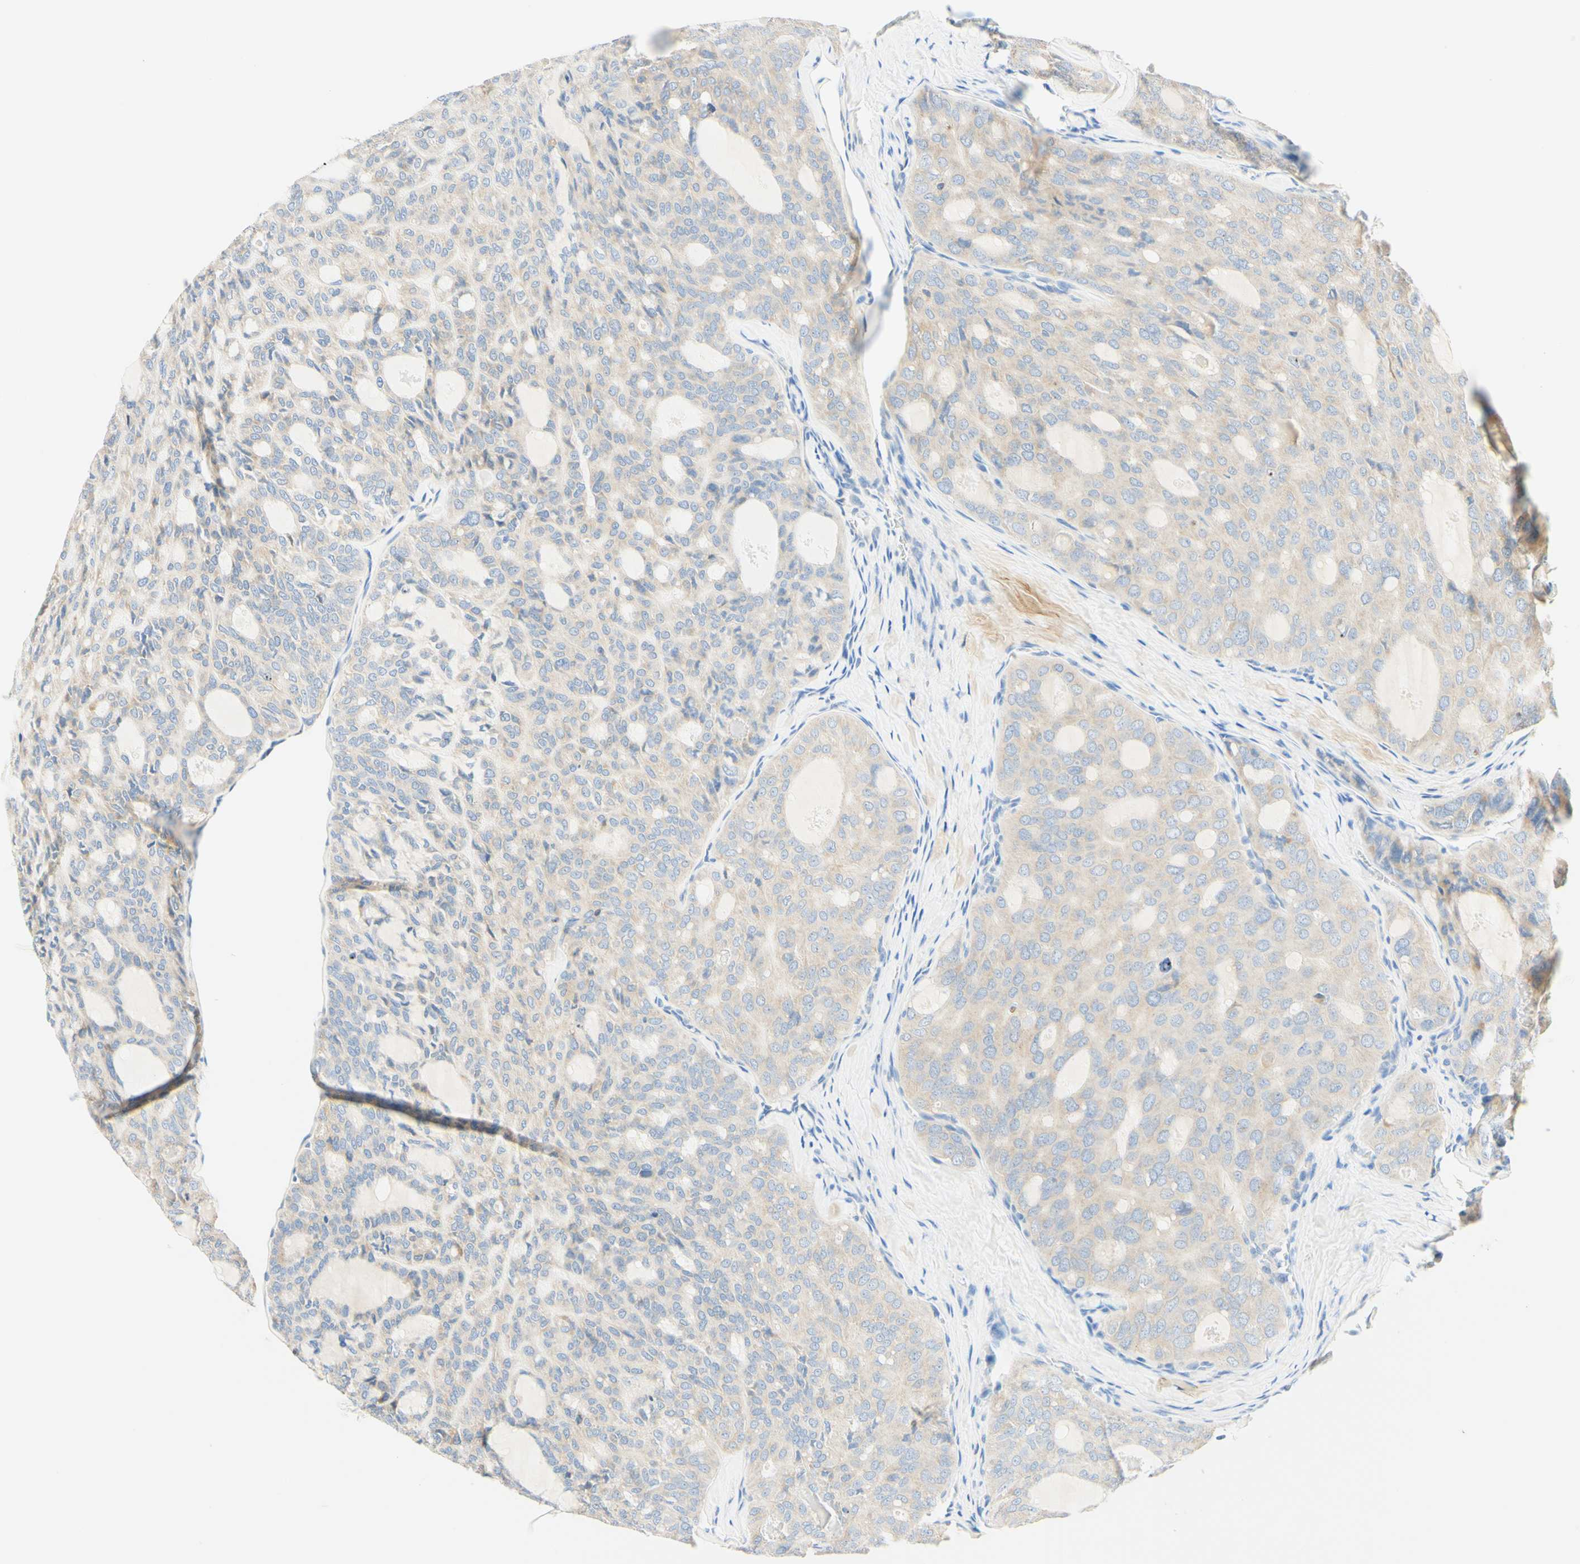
{"staining": {"intensity": "weak", "quantity": "<25%", "location": "cytoplasmic/membranous"}, "tissue": "thyroid cancer", "cell_type": "Tumor cells", "image_type": "cancer", "snomed": [{"axis": "morphology", "description": "Follicular adenoma carcinoma, NOS"}, {"axis": "topography", "description": "Thyroid gland"}], "caption": "High power microscopy micrograph of an immunohistochemistry histopathology image of thyroid cancer (follicular adenoma carcinoma), revealing no significant staining in tumor cells.", "gene": "LAT", "patient": {"sex": "male", "age": 75}}